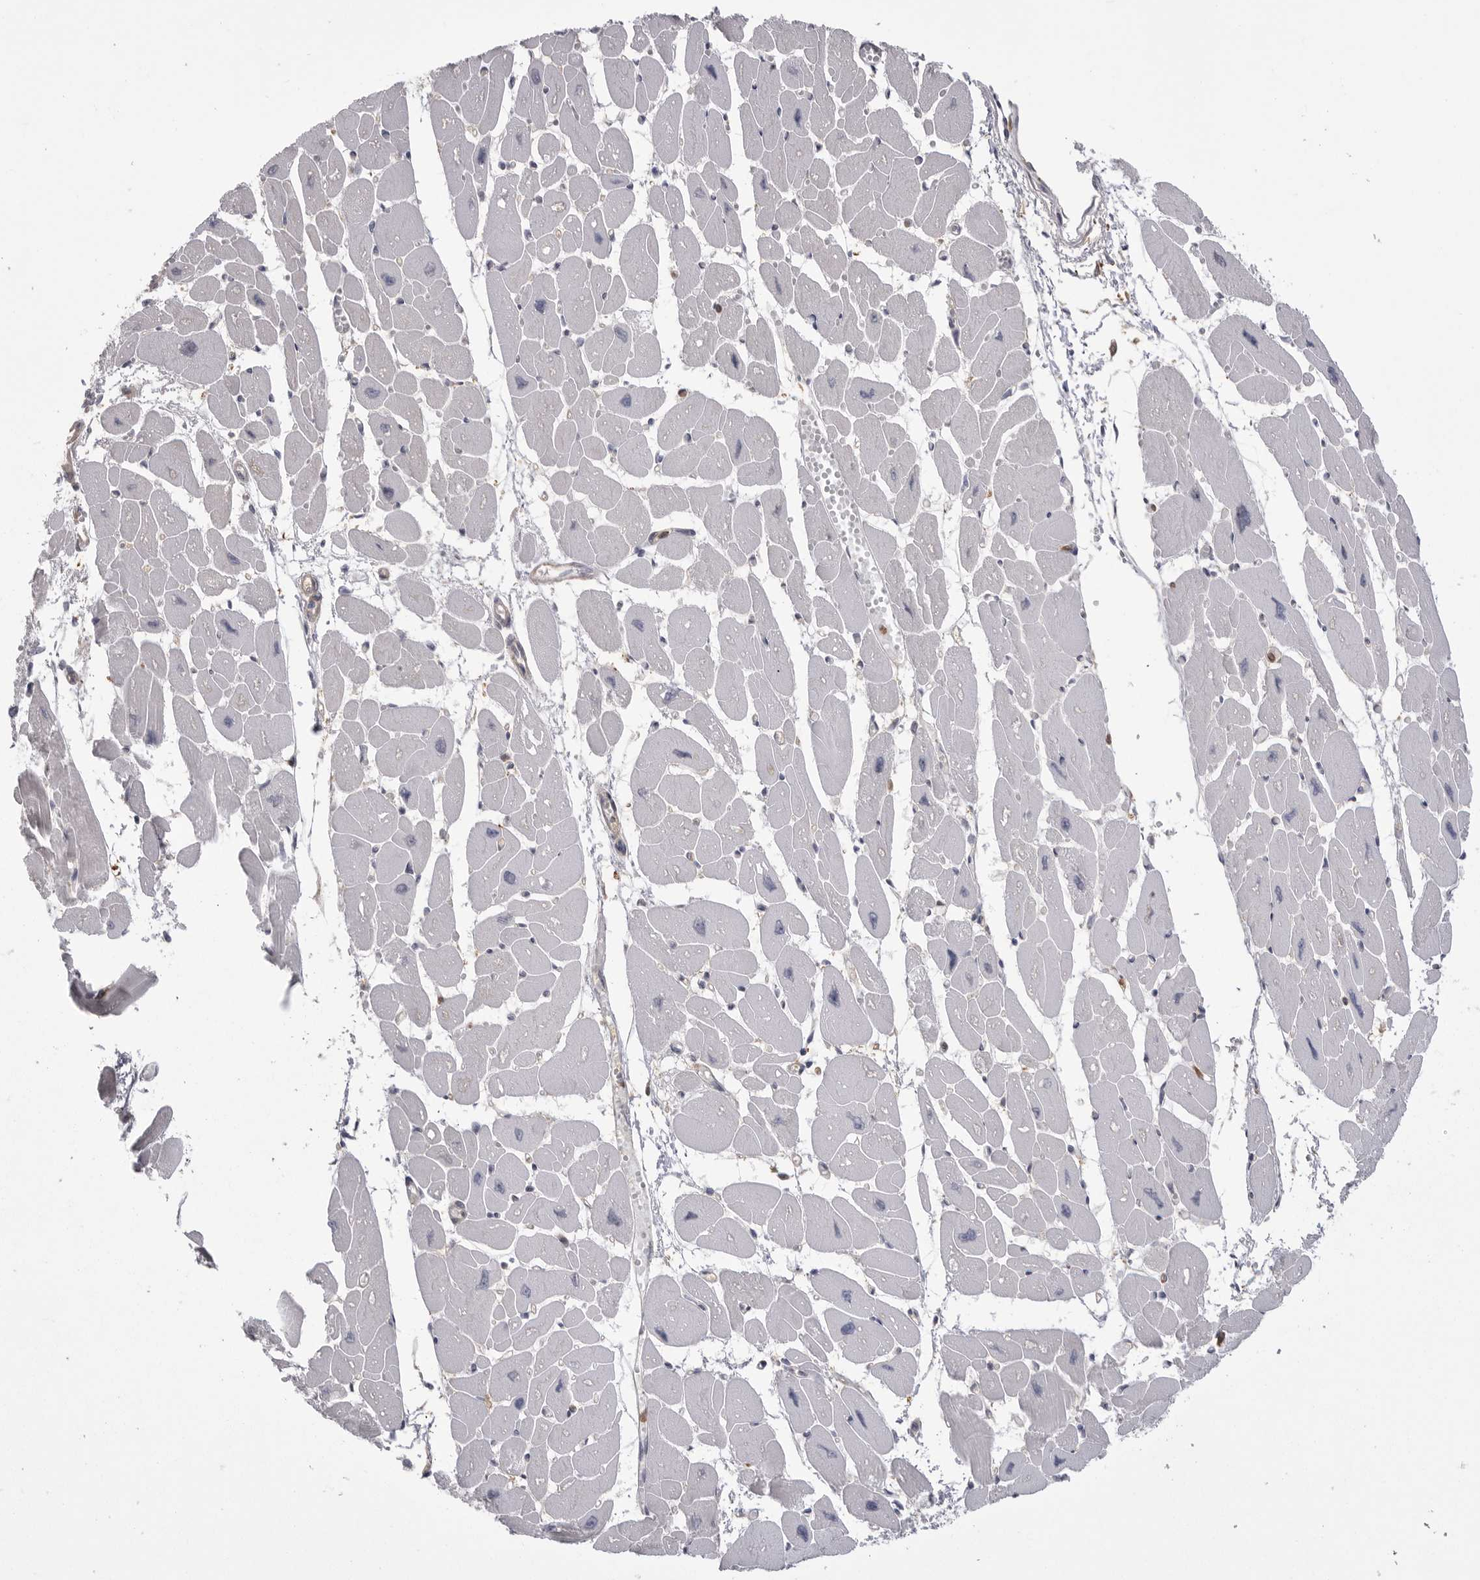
{"staining": {"intensity": "weak", "quantity": "<25%", "location": "cytoplasmic/membranous"}, "tissue": "heart muscle", "cell_type": "Cardiomyocytes", "image_type": "normal", "snomed": [{"axis": "morphology", "description": "Normal tissue, NOS"}, {"axis": "topography", "description": "Heart"}], "caption": "Human heart muscle stained for a protein using immunohistochemistry (IHC) displays no positivity in cardiomyocytes.", "gene": "TOP2A", "patient": {"sex": "female", "age": 54}}